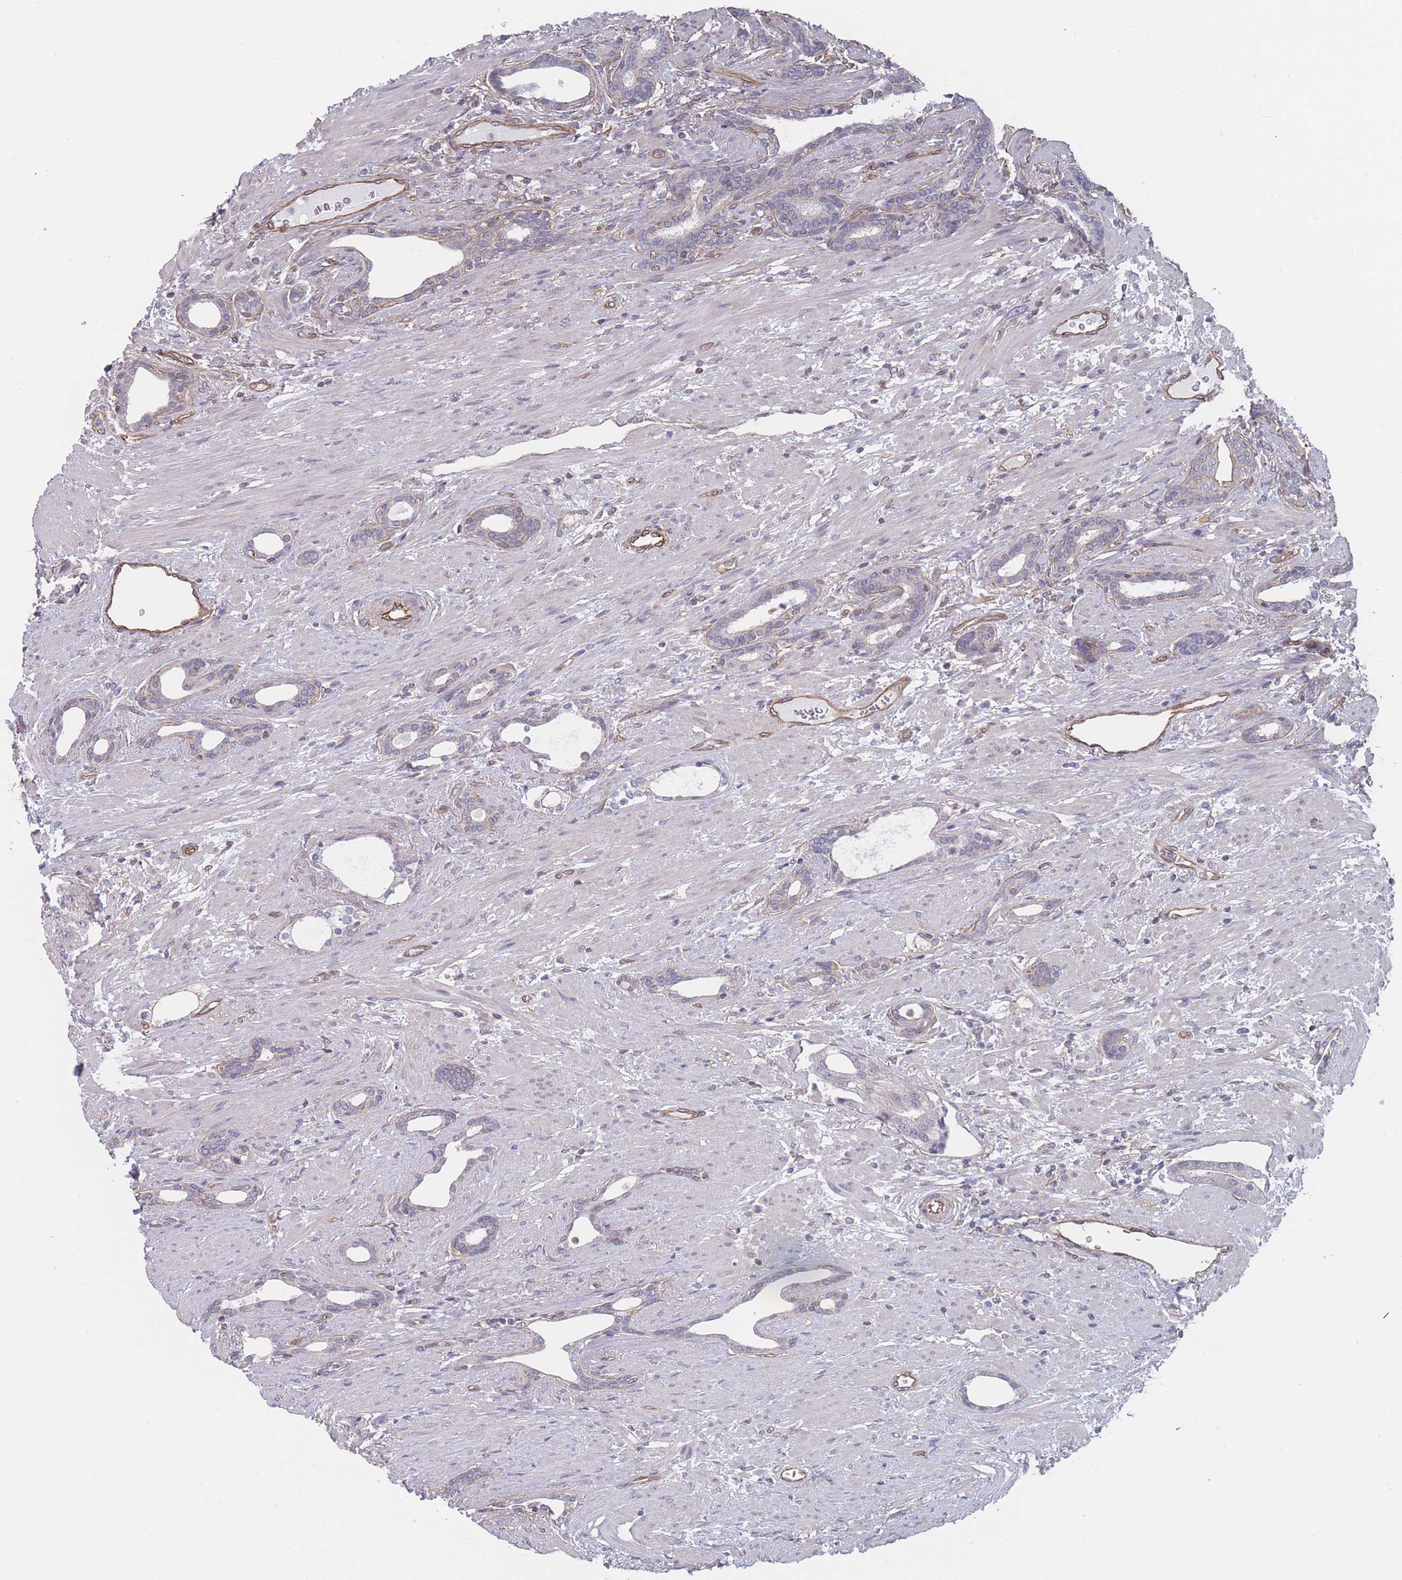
{"staining": {"intensity": "negative", "quantity": "none", "location": "none"}, "tissue": "prostate cancer", "cell_type": "Tumor cells", "image_type": "cancer", "snomed": [{"axis": "morphology", "description": "Adenocarcinoma, High grade"}, {"axis": "topography", "description": "Prostate"}], "caption": "Immunohistochemistry of human prostate high-grade adenocarcinoma demonstrates no expression in tumor cells.", "gene": "SLC1A6", "patient": {"sex": "male", "age": 69}}